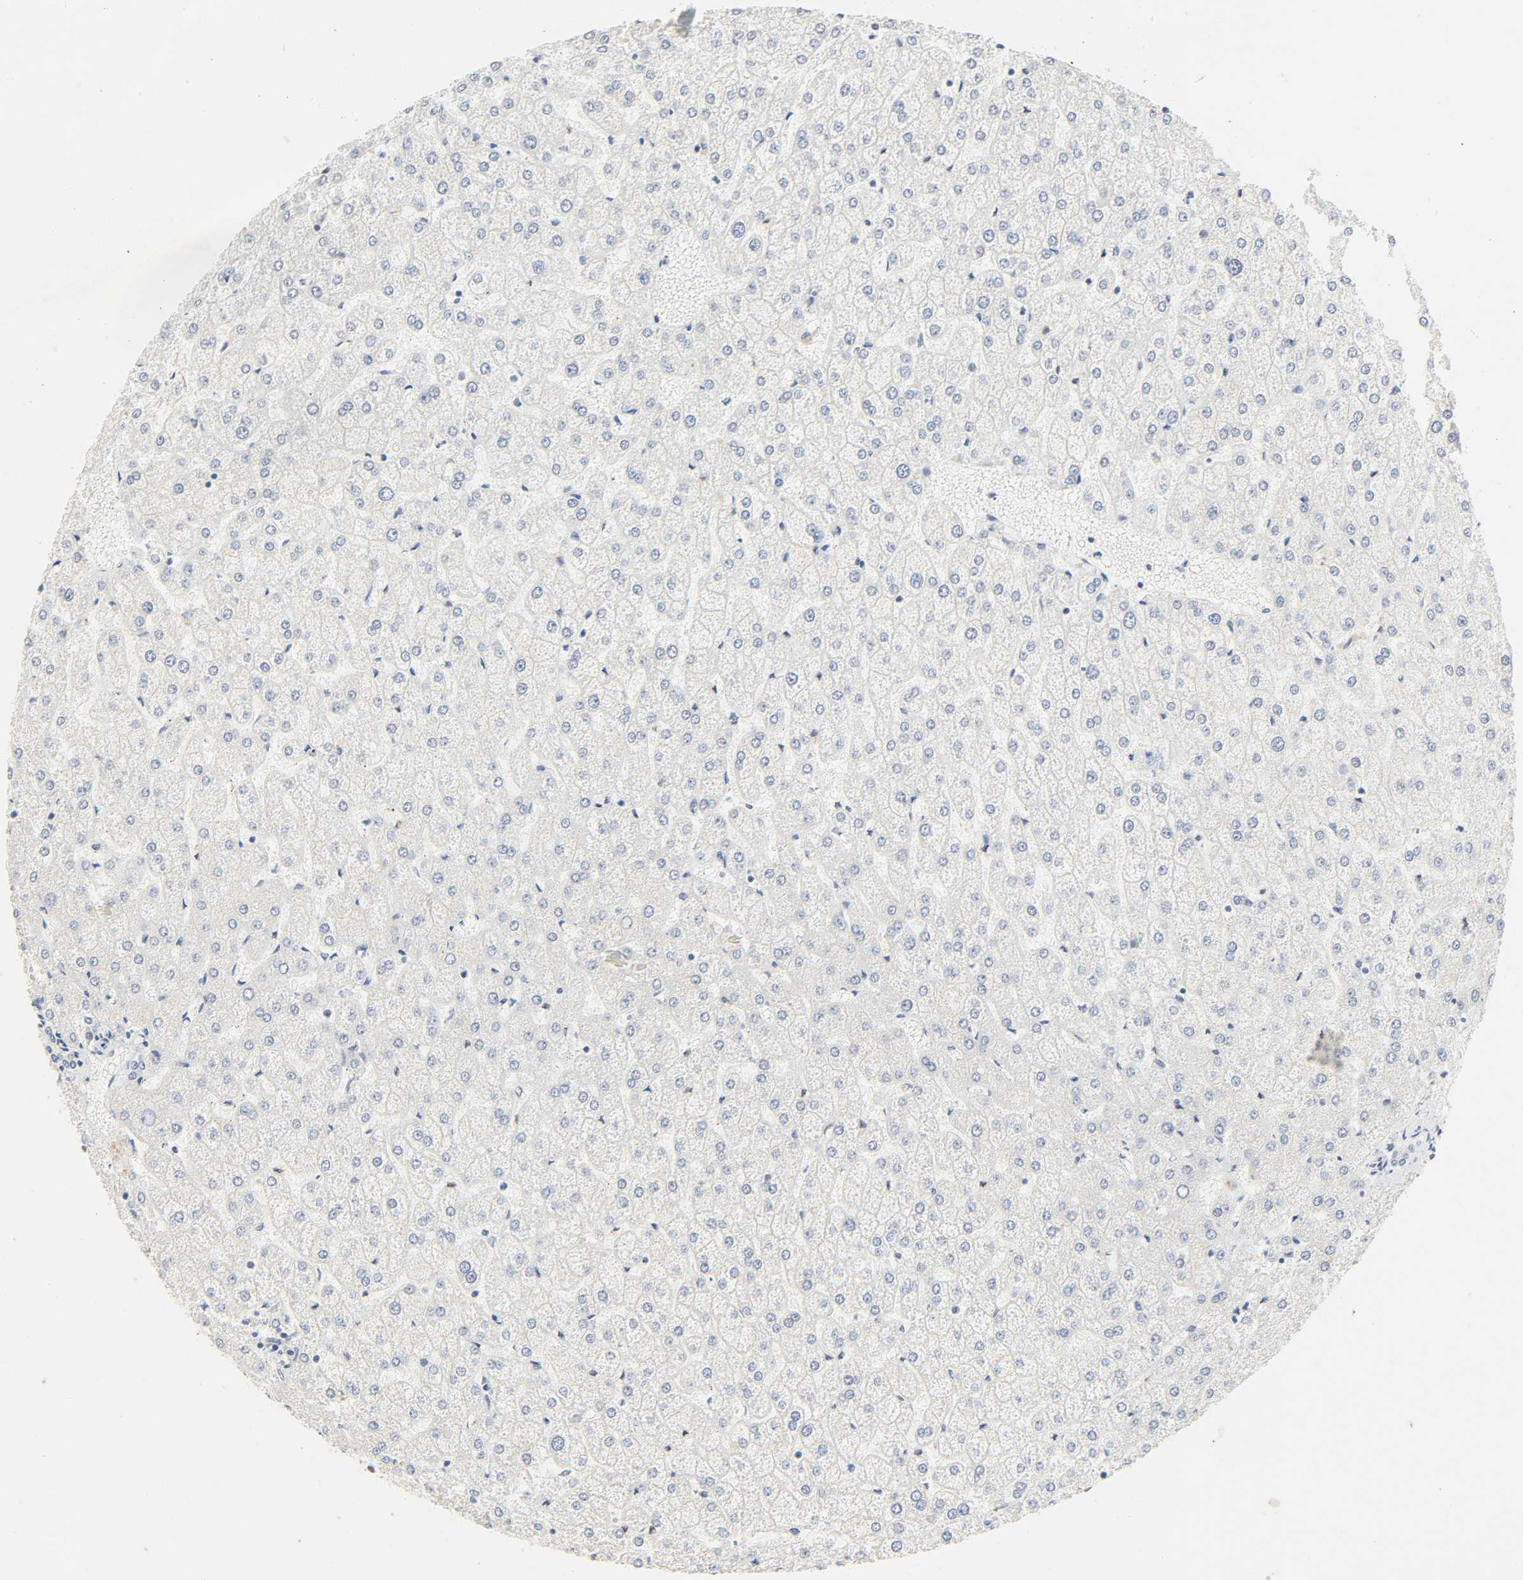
{"staining": {"intensity": "negative", "quantity": "none", "location": "none"}, "tissue": "liver", "cell_type": "Cholangiocytes", "image_type": "normal", "snomed": [{"axis": "morphology", "description": "Normal tissue, NOS"}, {"axis": "topography", "description": "Liver"}], "caption": "High power microscopy photomicrograph of an immunohistochemistry image of normal liver, revealing no significant expression in cholangiocytes.", "gene": "ACSS2", "patient": {"sex": "female", "age": 32}}